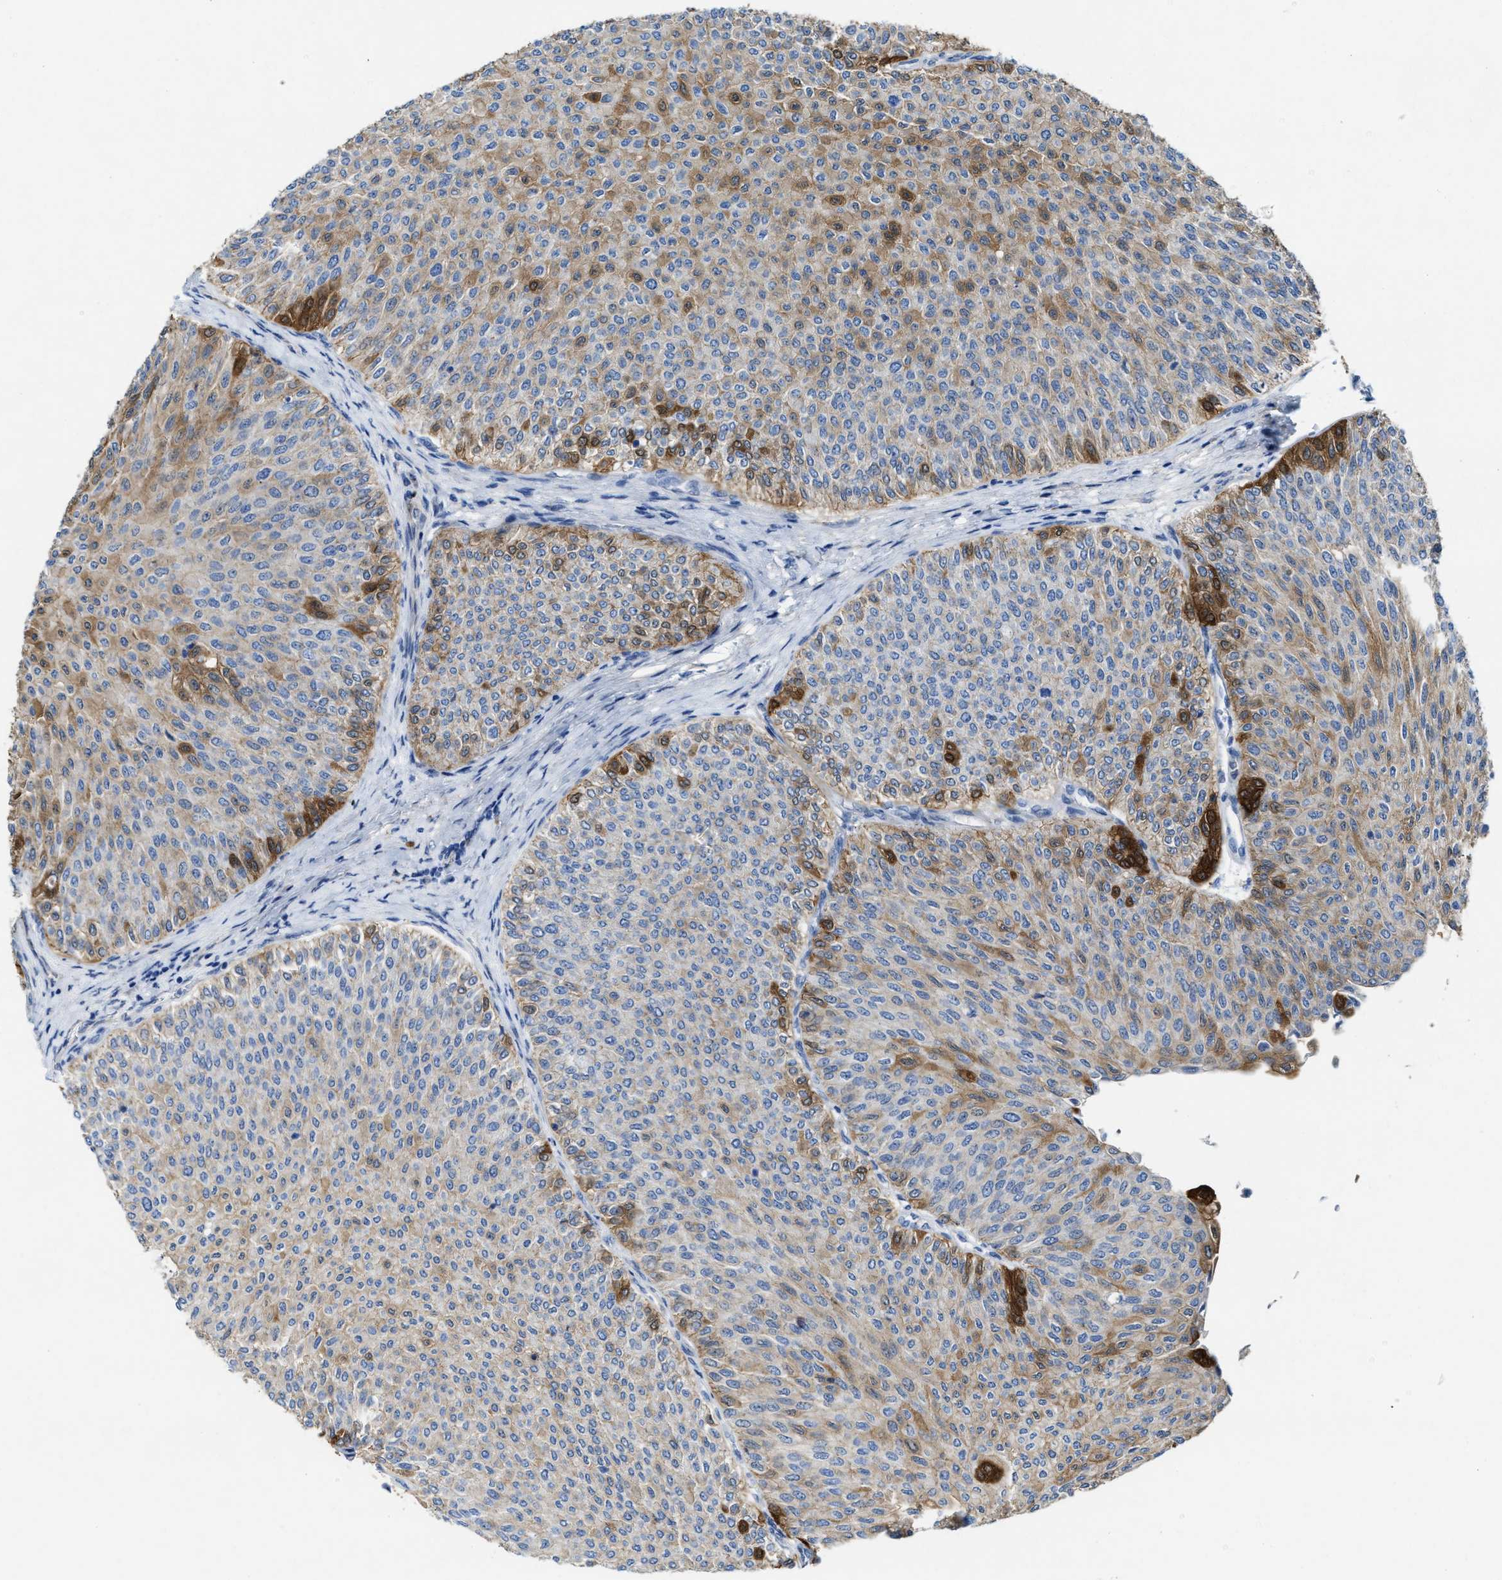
{"staining": {"intensity": "strong", "quantity": "<25%", "location": "cytoplasmic/membranous"}, "tissue": "urothelial cancer", "cell_type": "Tumor cells", "image_type": "cancer", "snomed": [{"axis": "morphology", "description": "Urothelial carcinoma, Low grade"}, {"axis": "topography", "description": "Urinary bladder"}], "caption": "Urothelial cancer tissue shows strong cytoplasmic/membranous positivity in approximately <25% of tumor cells", "gene": "ASS1", "patient": {"sex": "male", "age": 78}}